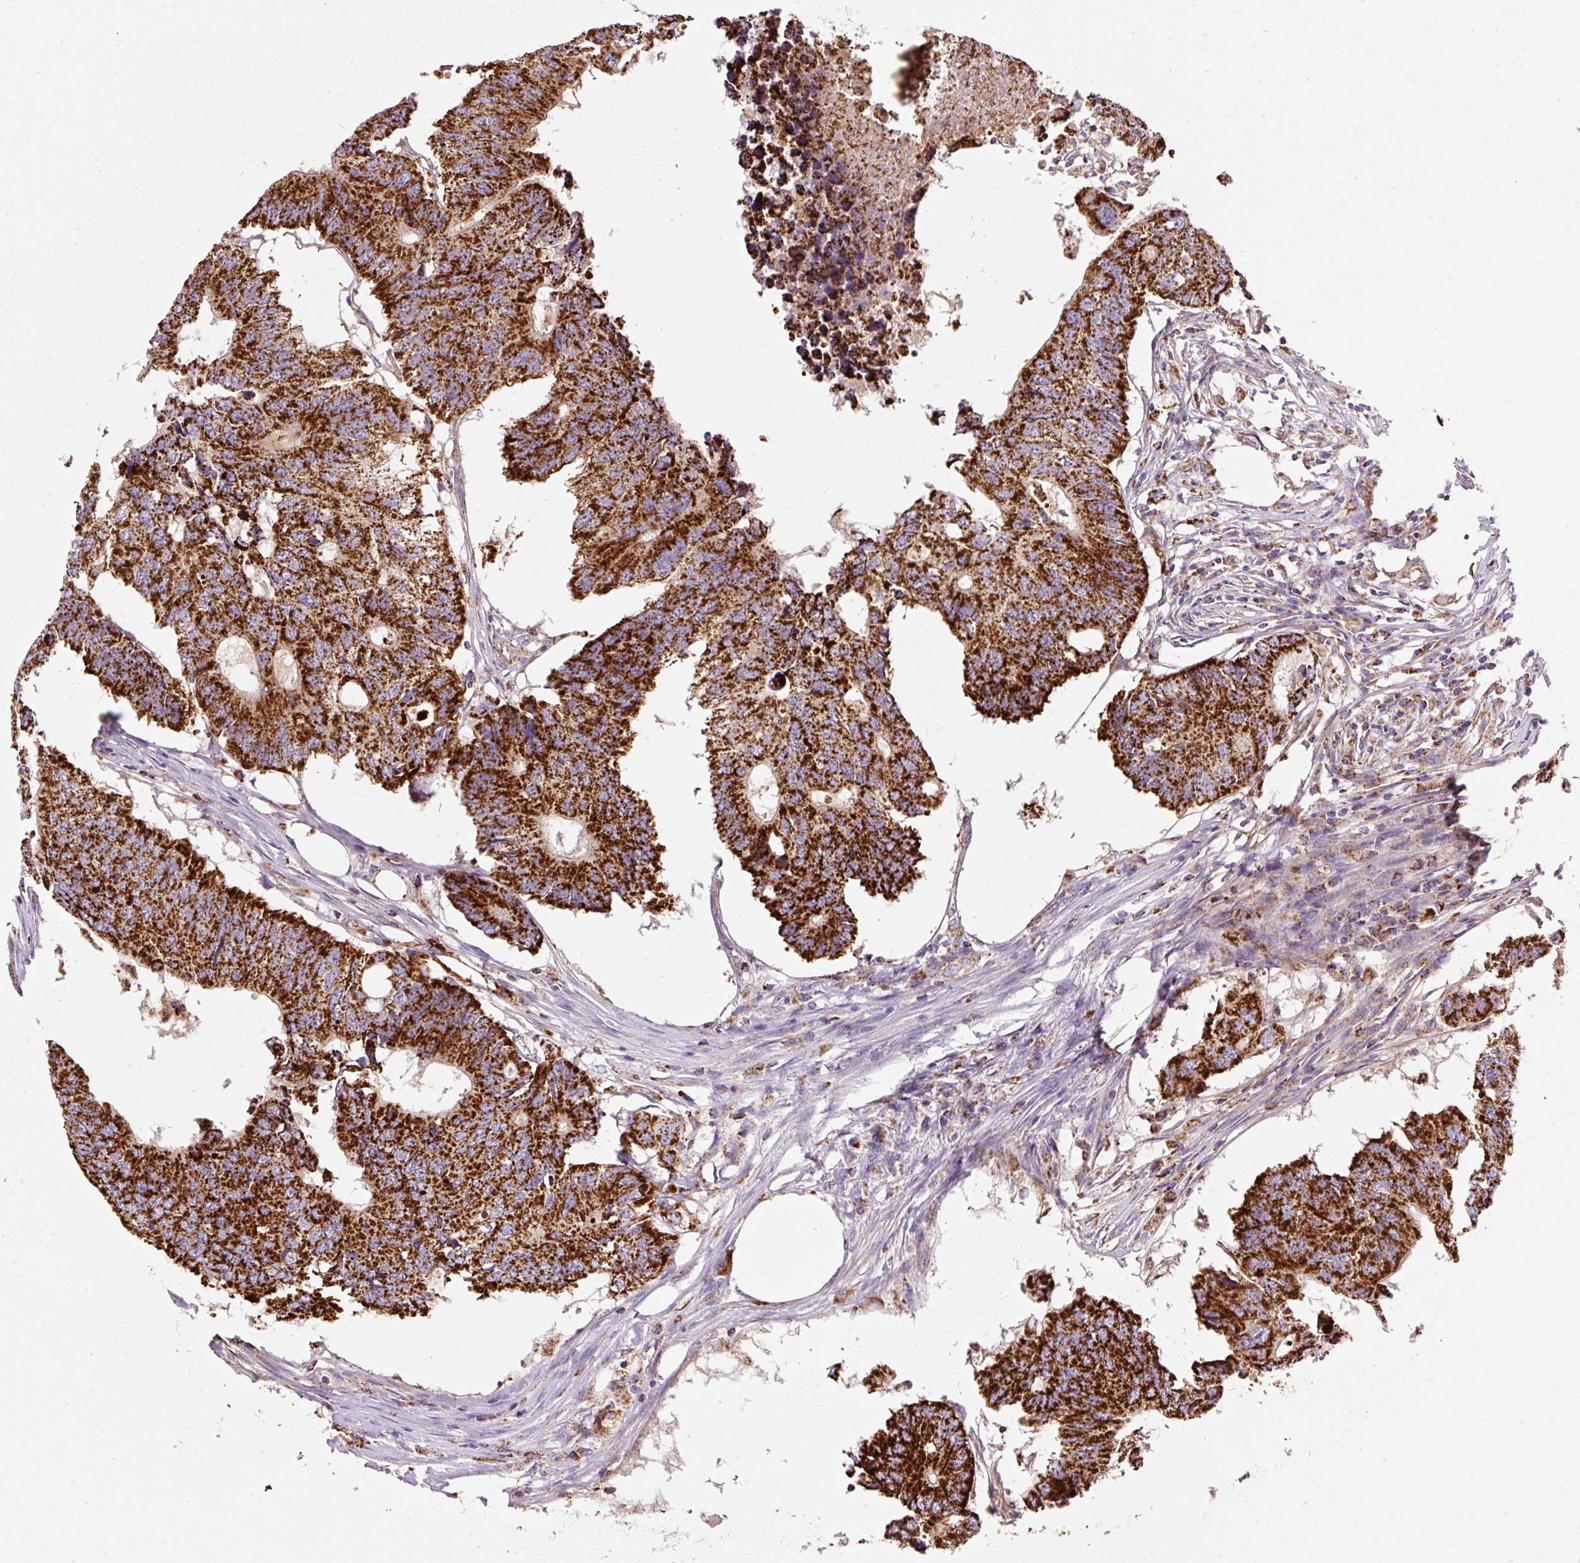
{"staining": {"intensity": "strong", "quantity": ">75%", "location": "cytoplasmic/membranous"}, "tissue": "colorectal cancer", "cell_type": "Tumor cells", "image_type": "cancer", "snomed": [{"axis": "morphology", "description": "Adenocarcinoma, NOS"}, {"axis": "topography", "description": "Colon"}], "caption": "Brown immunohistochemical staining in adenocarcinoma (colorectal) displays strong cytoplasmic/membranous positivity in approximately >75% of tumor cells. (DAB IHC, brown staining for protein, blue staining for nuclei).", "gene": "CEP290", "patient": {"sex": "male", "age": 71}}